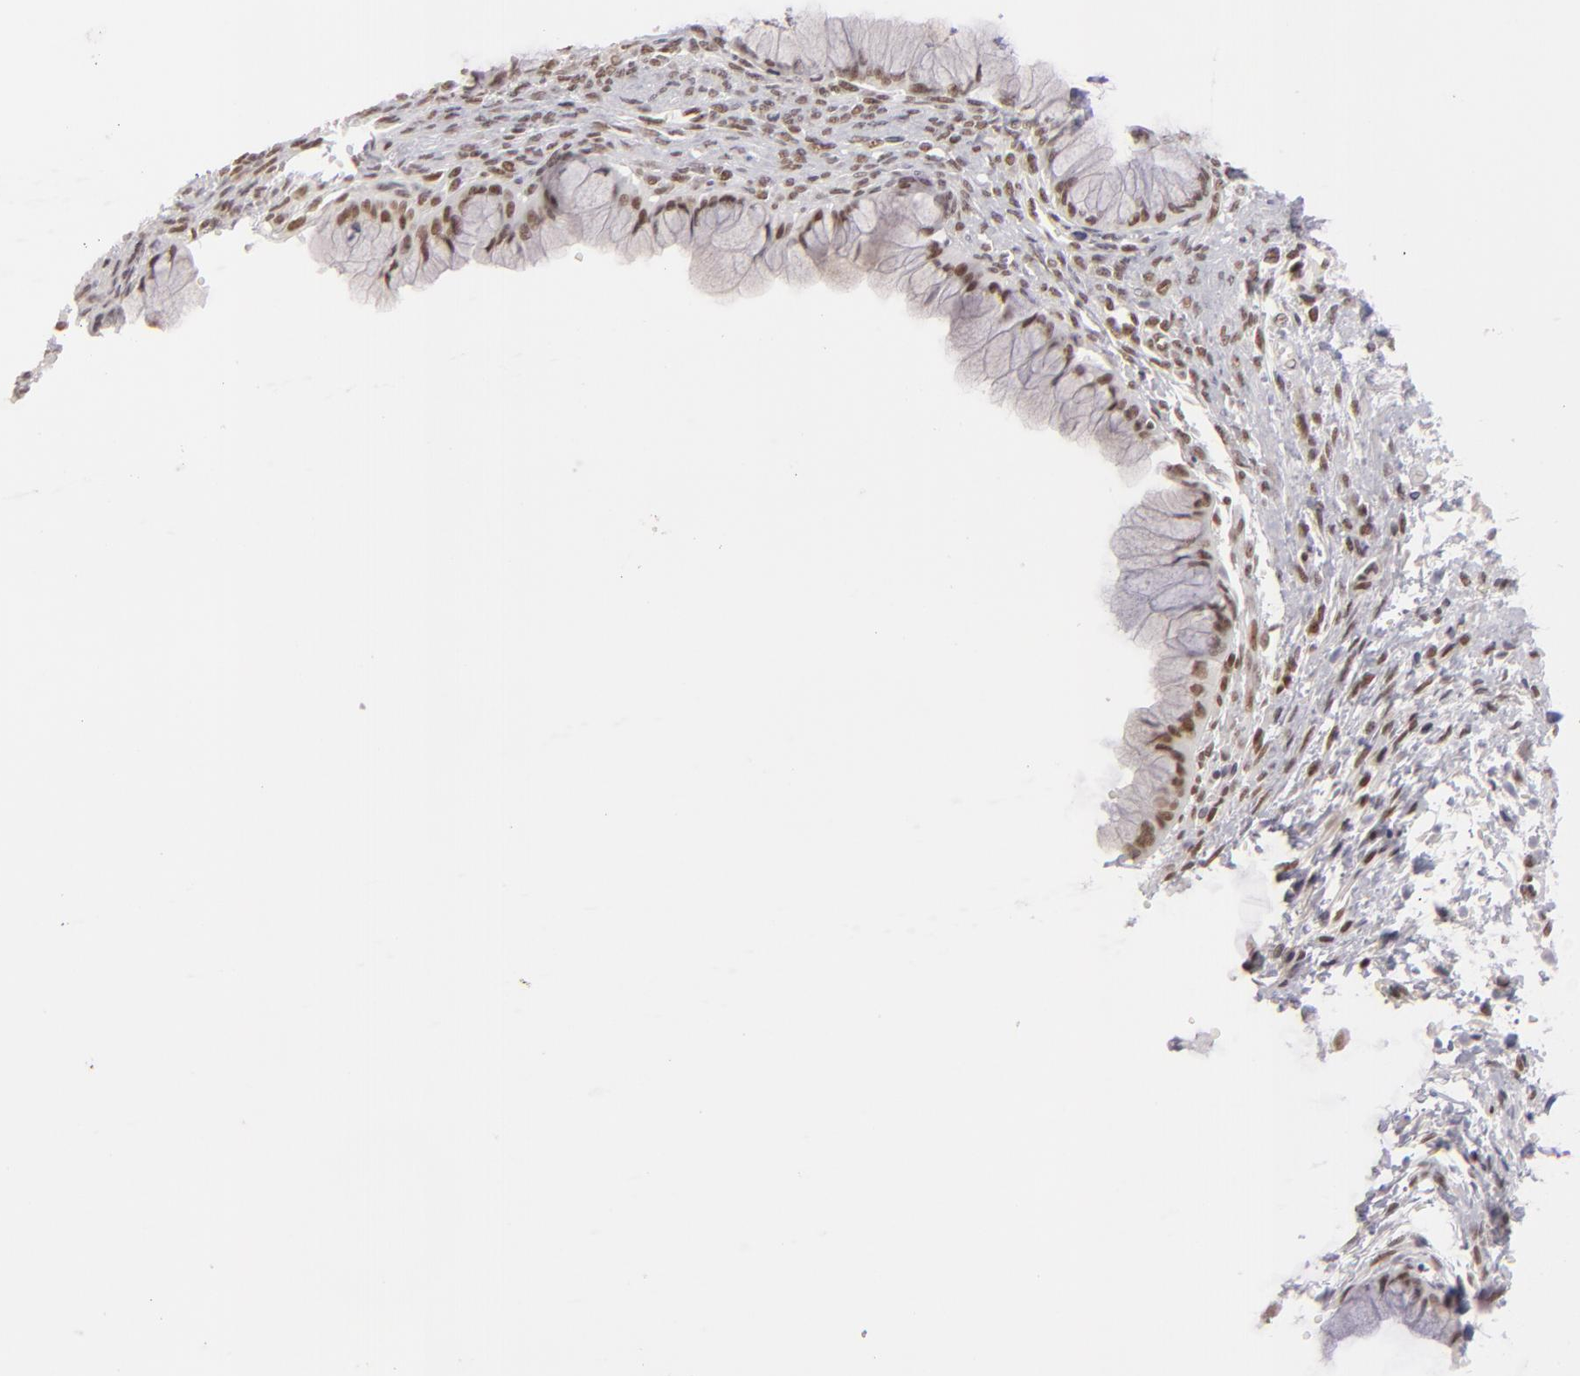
{"staining": {"intensity": "moderate", "quantity": ">75%", "location": "nuclear"}, "tissue": "ovarian cancer", "cell_type": "Tumor cells", "image_type": "cancer", "snomed": [{"axis": "morphology", "description": "Cystadenocarcinoma, mucinous, NOS"}, {"axis": "topography", "description": "Ovary"}], "caption": "Approximately >75% of tumor cells in human ovarian cancer (mucinous cystadenocarcinoma) demonstrate moderate nuclear protein expression as visualized by brown immunohistochemical staining.", "gene": "DAXX", "patient": {"sex": "female", "age": 63}}